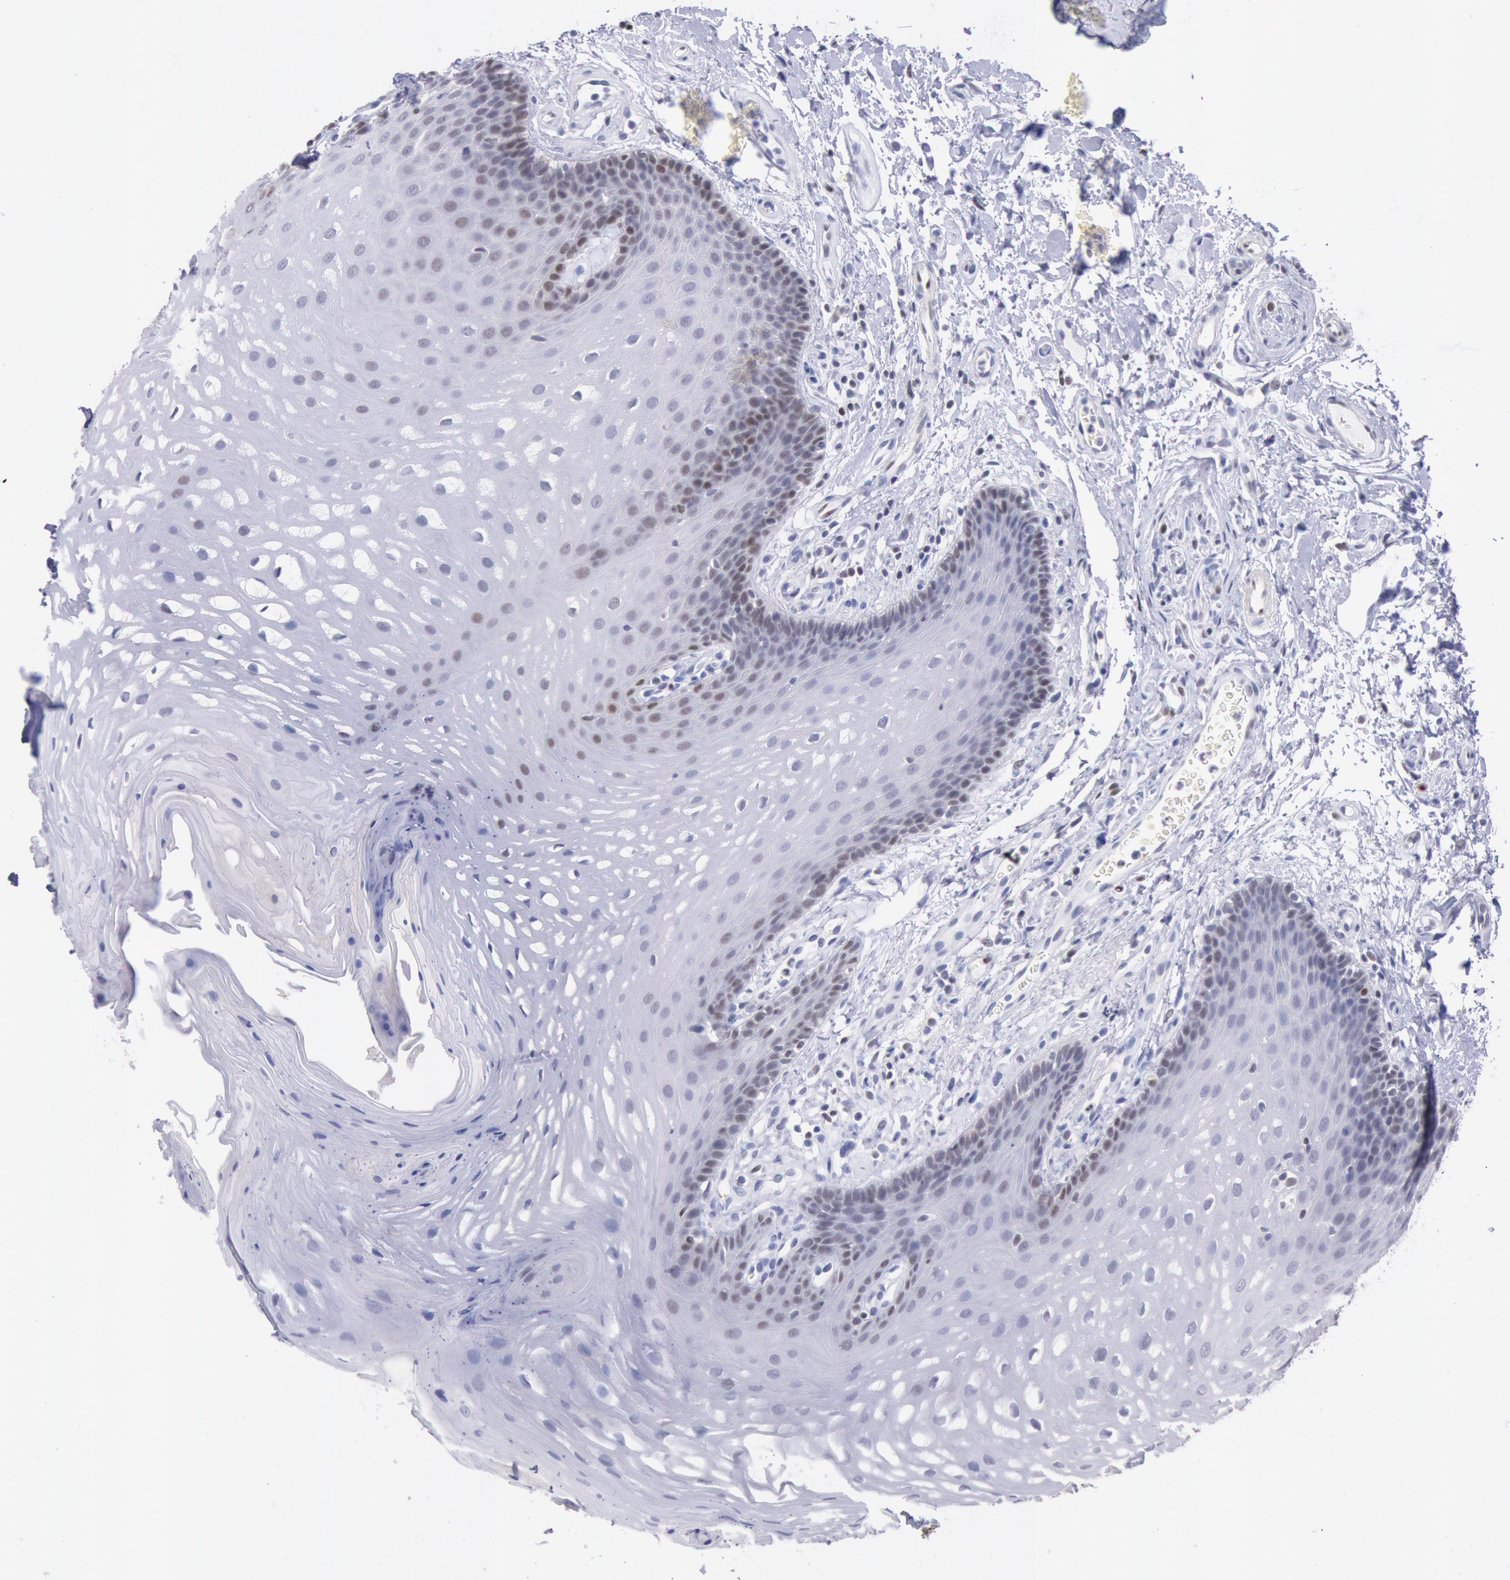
{"staining": {"intensity": "moderate", "quantity": "25%-75%", "location": "nuclear"}, "tissue": "oral mucosa", "cell_type": "Squamous epithelial cells", "image_type": "normal", "snomed": [{"axis": "morphology", "description": "Normal tissue, NOS"}, {"axis": "topography", "description": "Oral tissue"}], "caption": "Unremarkable oral mucosa was stained to show a protein in brown. There is medium levels of moderate nuclear staining in about 25%-75% of squamous epithelial cells. The protein is stained brown, and the nuclei are stained in blue (DAB (3,3'-diaminobenzidine) IHC with brightfield microscopy, high magnification).", "gene": "RPS6KA5", "patient": {"sex": "male", "age": 62}}